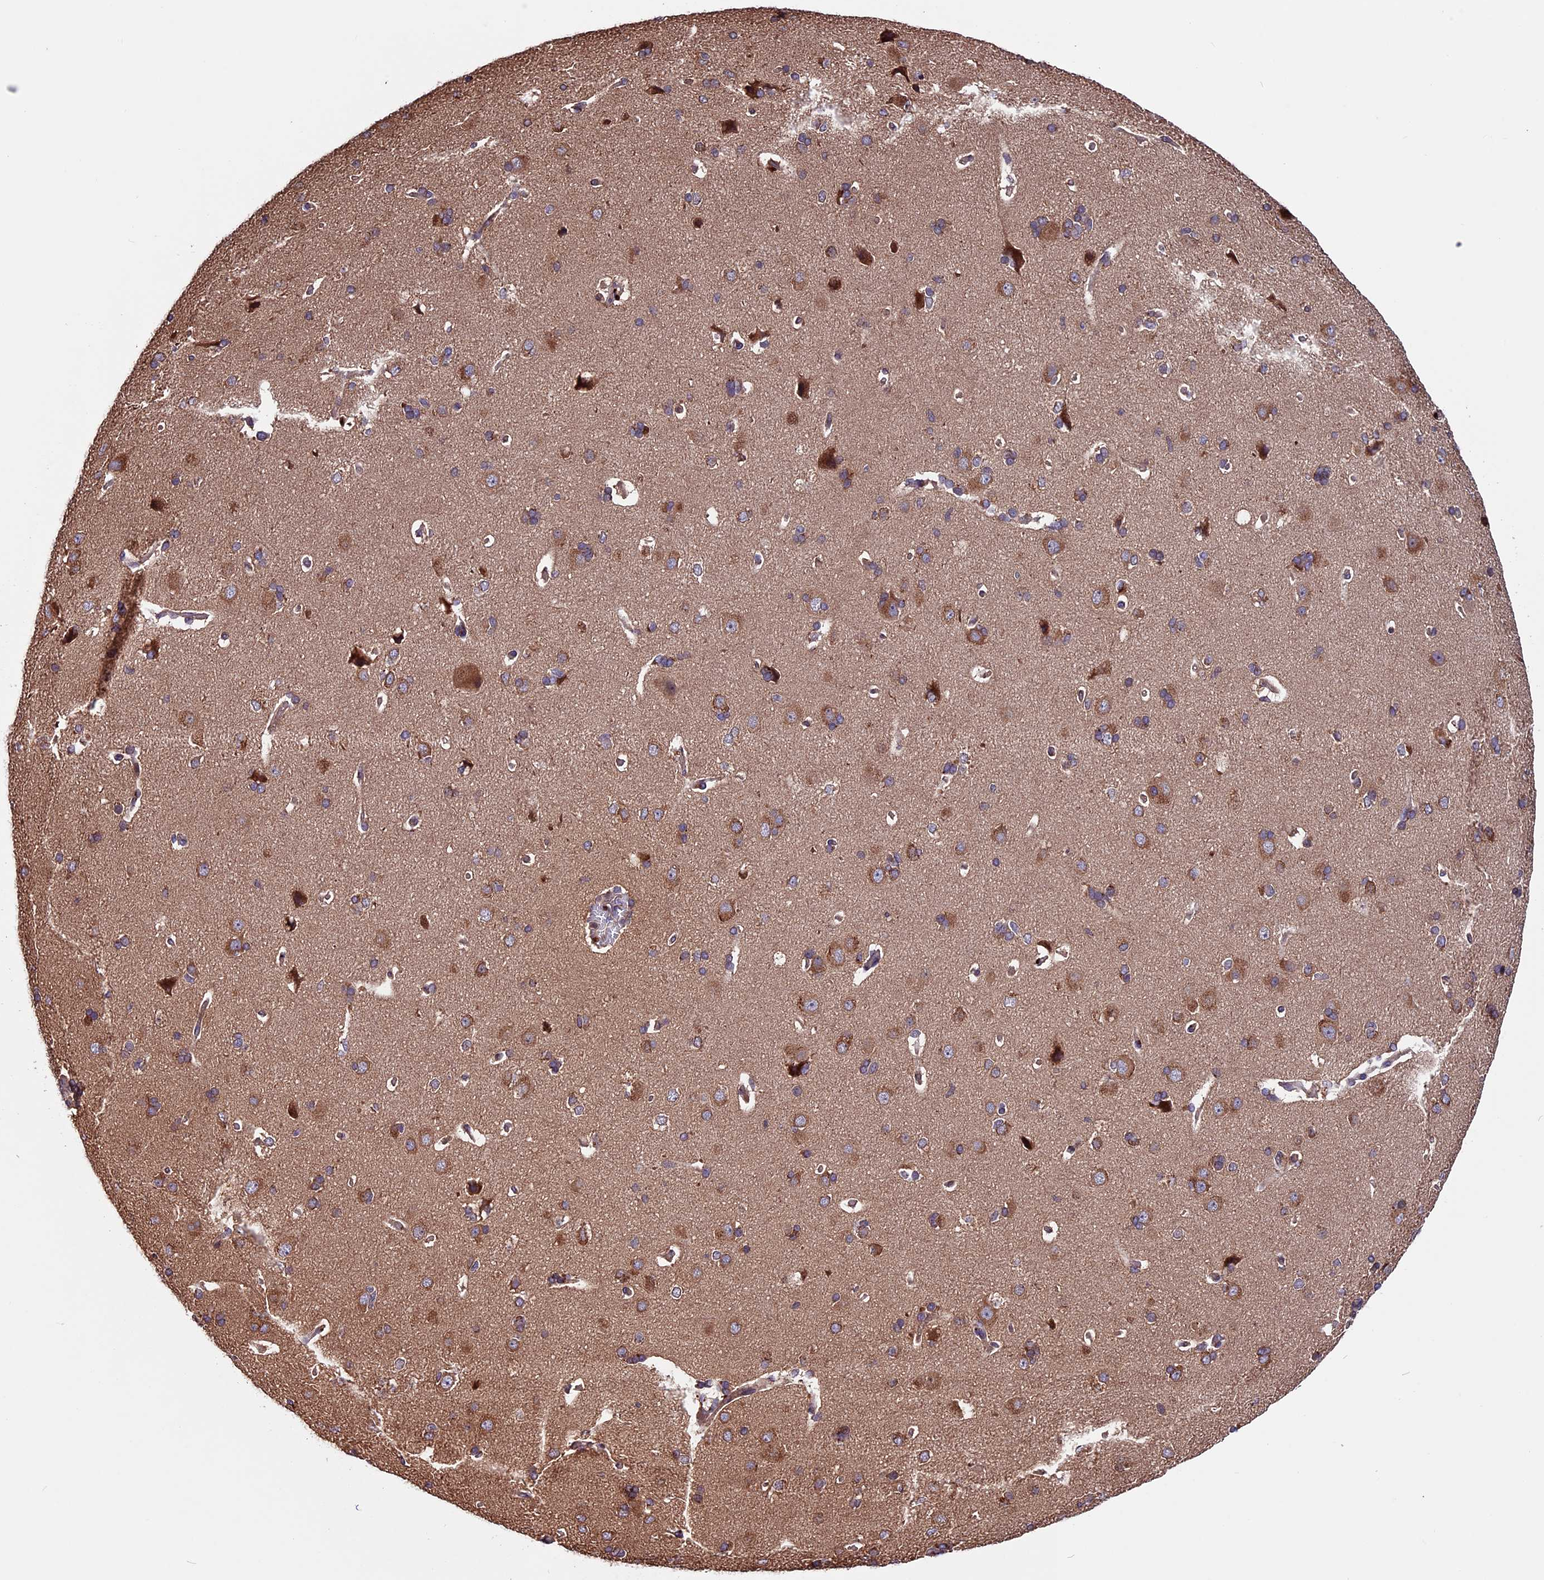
{"staining": {"intensity": "moderate", "quantity": "25%-75%", "location": "cytoplasmic/membranous"}, "tissue": "cerebral cortex", "cell_type": "Endothelial cells", "image_type": "normal", "snomed": [{"axis": "morphology", "description": "Normal tissue, NOS"}, {"axis": "topography", "description": "Cerebral cortex"}], "caption": "The image demonstrates staining of benign cerebral cortex, revealing moderate cytoplasmic/membranous protein staining (brown color) within endothelial cells.", "gene": "ZNF598", "patient": {"sex": "male", "age": 62}}